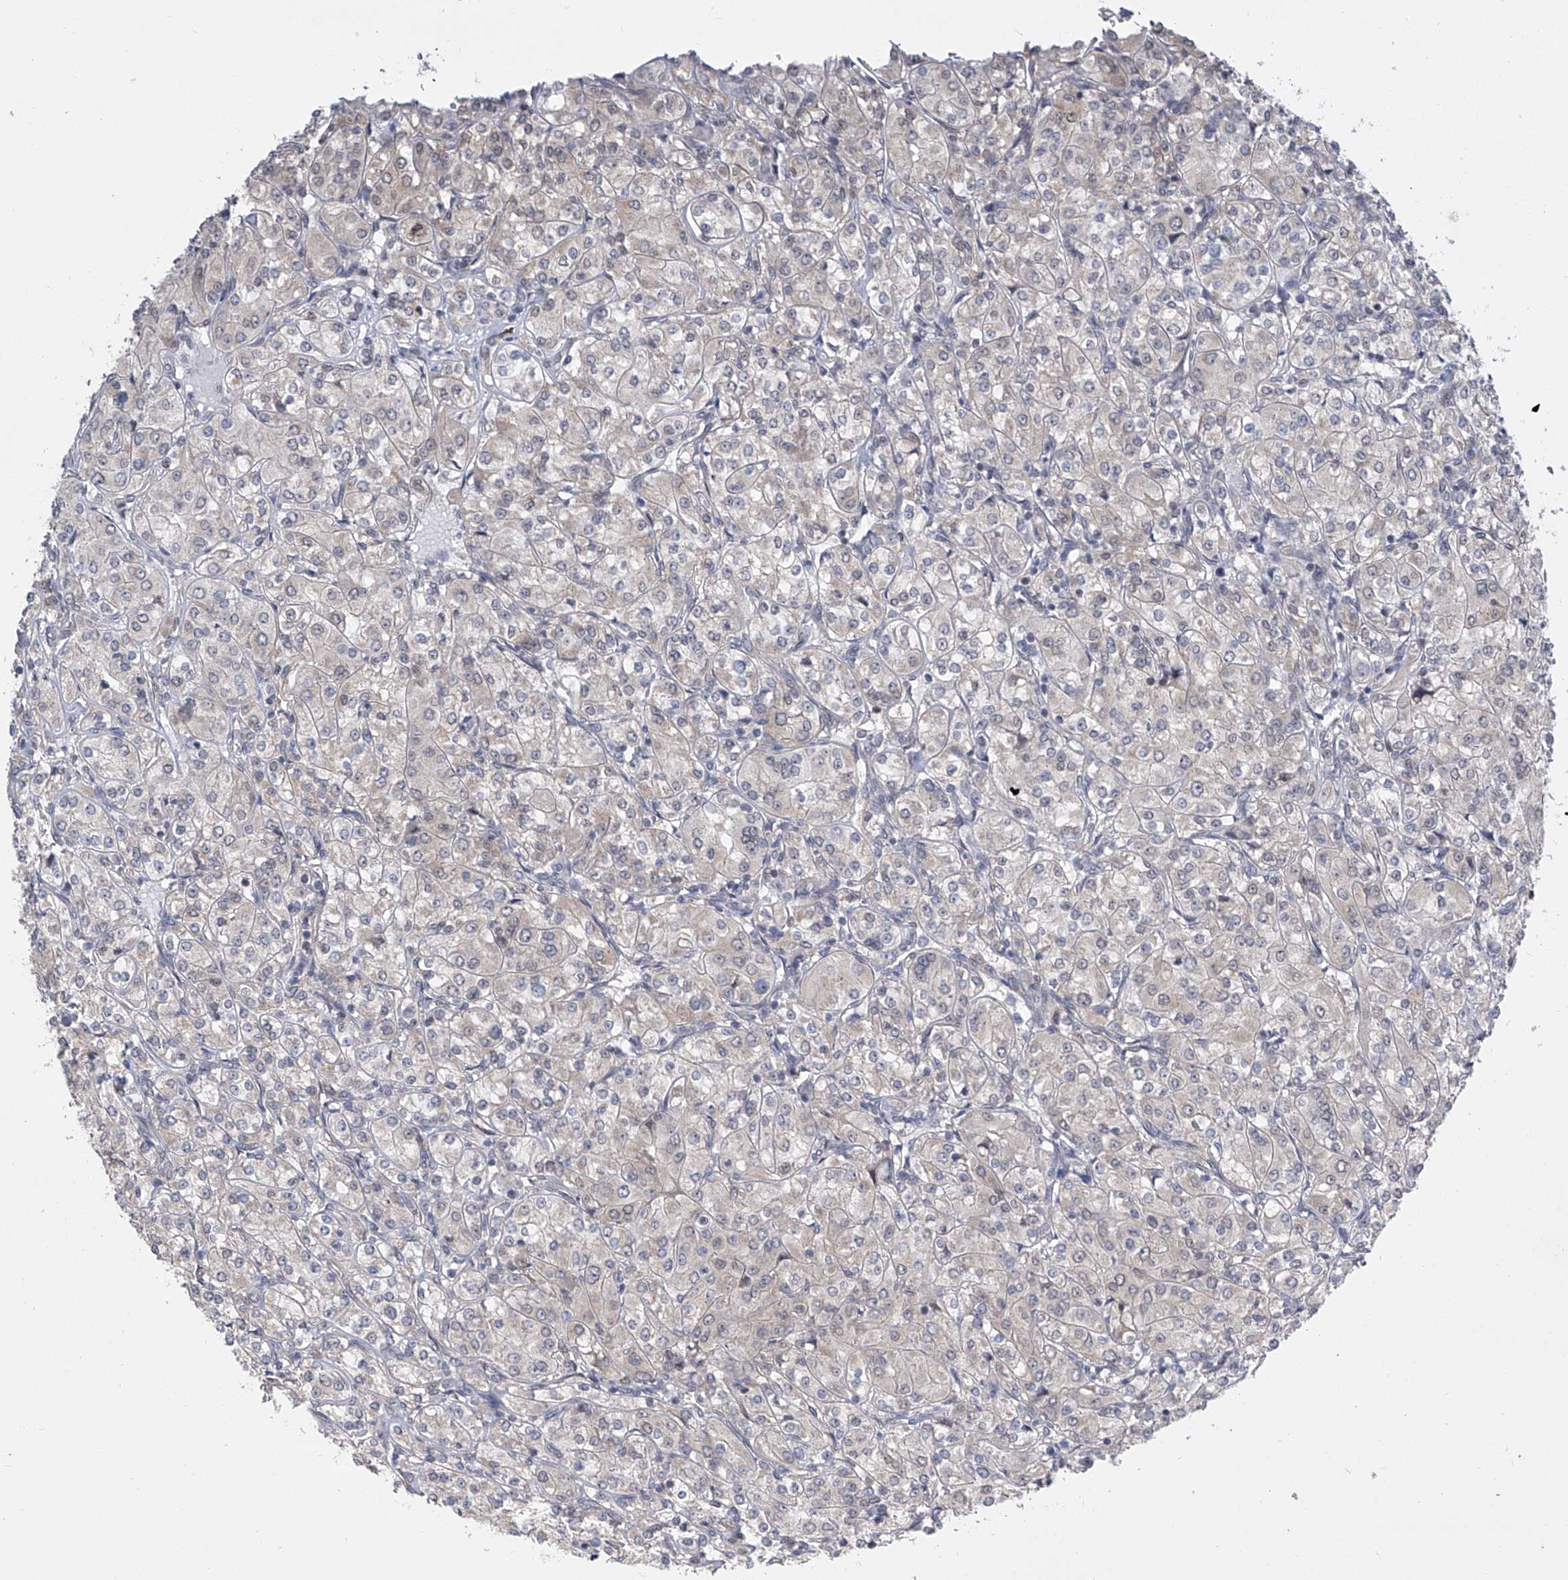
{"staining": {"intensity": "negative", "quantity": "none", "location": "none"}, "tissue": "renal cancer", "cell_type": "Tumor cells", "image_type": "cancer", "snomed": [{"axis": "morphology", "description": "Adenocarcinoma, NOS"}, {"axis": "topography", "description": "Kidney"}], "caption": "This is an immunohistochemistry (IHC) photomicrograph of human adenocarcinoma (renal). There is no positivity in tumor cells.", "gene": "CETN2", "patient": {"sex": "male", "age": 77}}